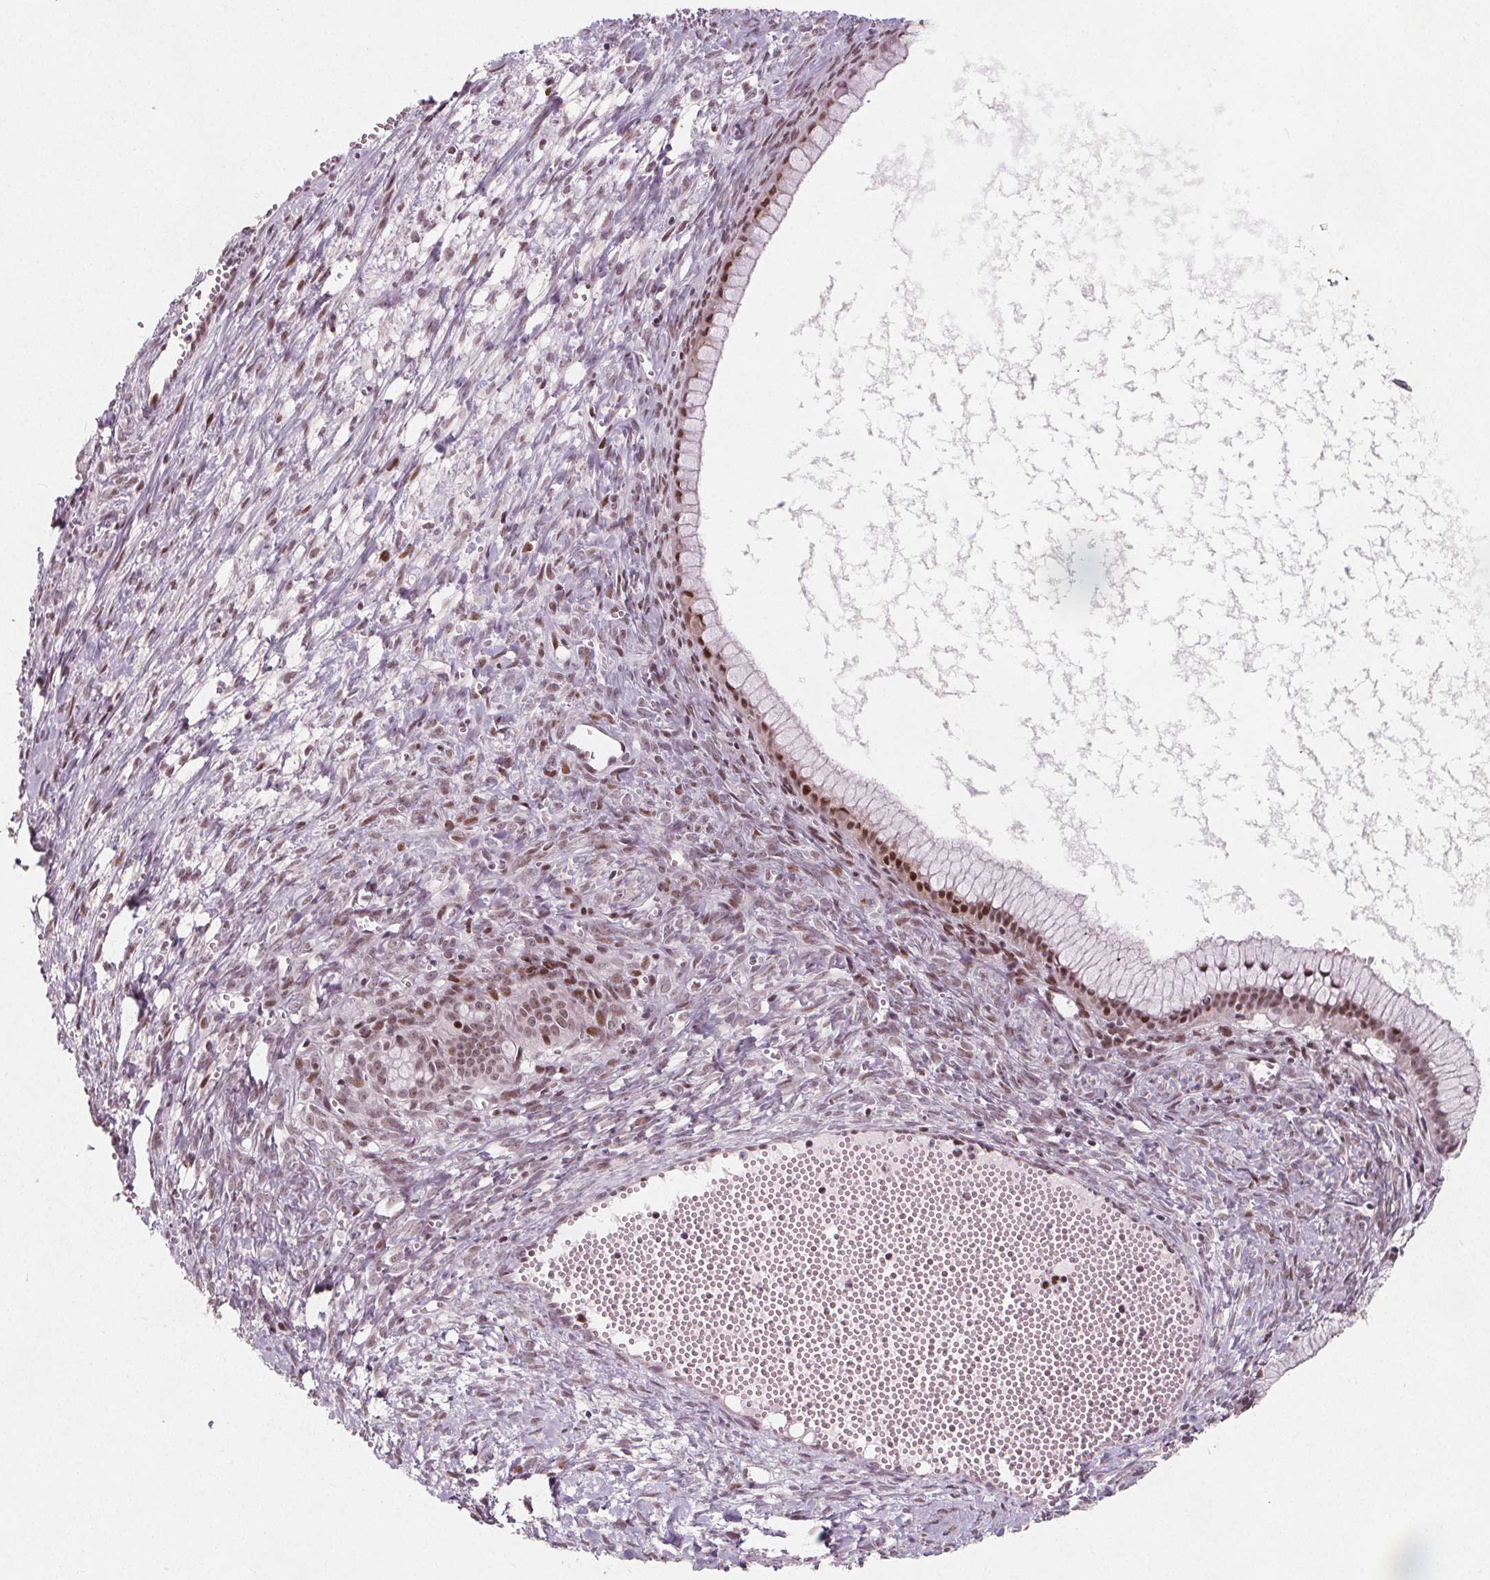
{"staining": {"intensity": "moderate", "quantity": ">75%", "location": "nuclear"}, "tissue": "ovarian cancer", "cell_type": "Tumor cells", "image_type": "cancer", "snomed": [{"axis": "morphology", "description": "Cystadenocarcinoma, mucinous, NOS"}, {"axis": "topography", "description": "Ovary"}], "caption": "There is medium levels of moderate nuclear staining in tumor cells of ovarian cancer, as demonstrated by immunohistochemical staining (brown color).", "gene": "TAF6L", "patient": {"sex": "female", "age": 41}}